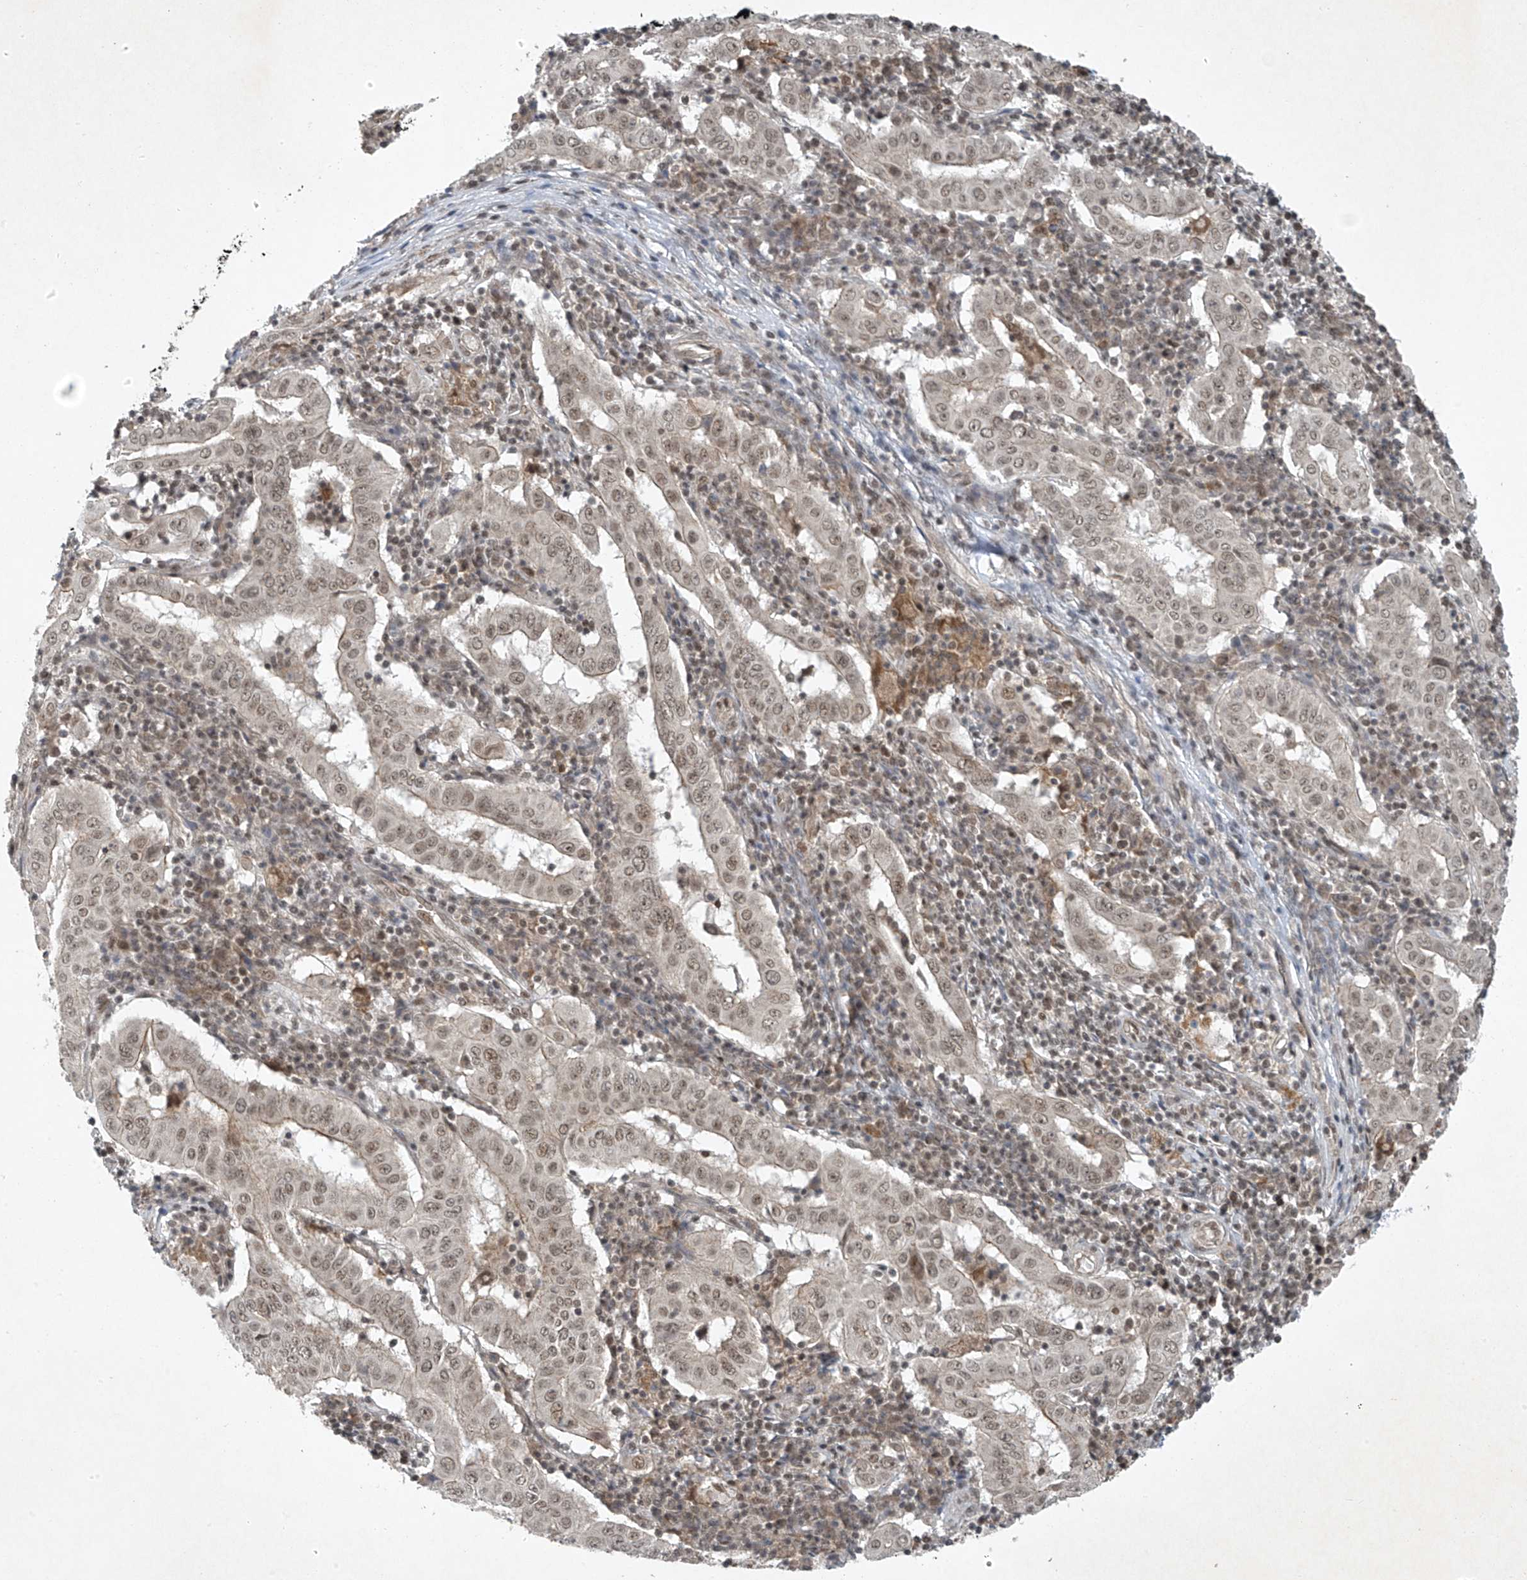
{"staining": {"intensity": "weak", "quantity": ">75%", "location": "nuclear"}, "tissue": "pancreatic cancer", "cell_type": "Tumor cells", "image_type": "cancer", "snomed": [{"axis": "morphology", "description": "Adenocarcinoma, NOS"}, {"axis": "topography", "description": "Pancreas"}], "caption": "Human adenocarcinoma (pancreatic) stained with a protein marker demonstrates weak staining in tumor cells.", "gene": "TAF8", "patient": {"sex": "male", "age": 63}}